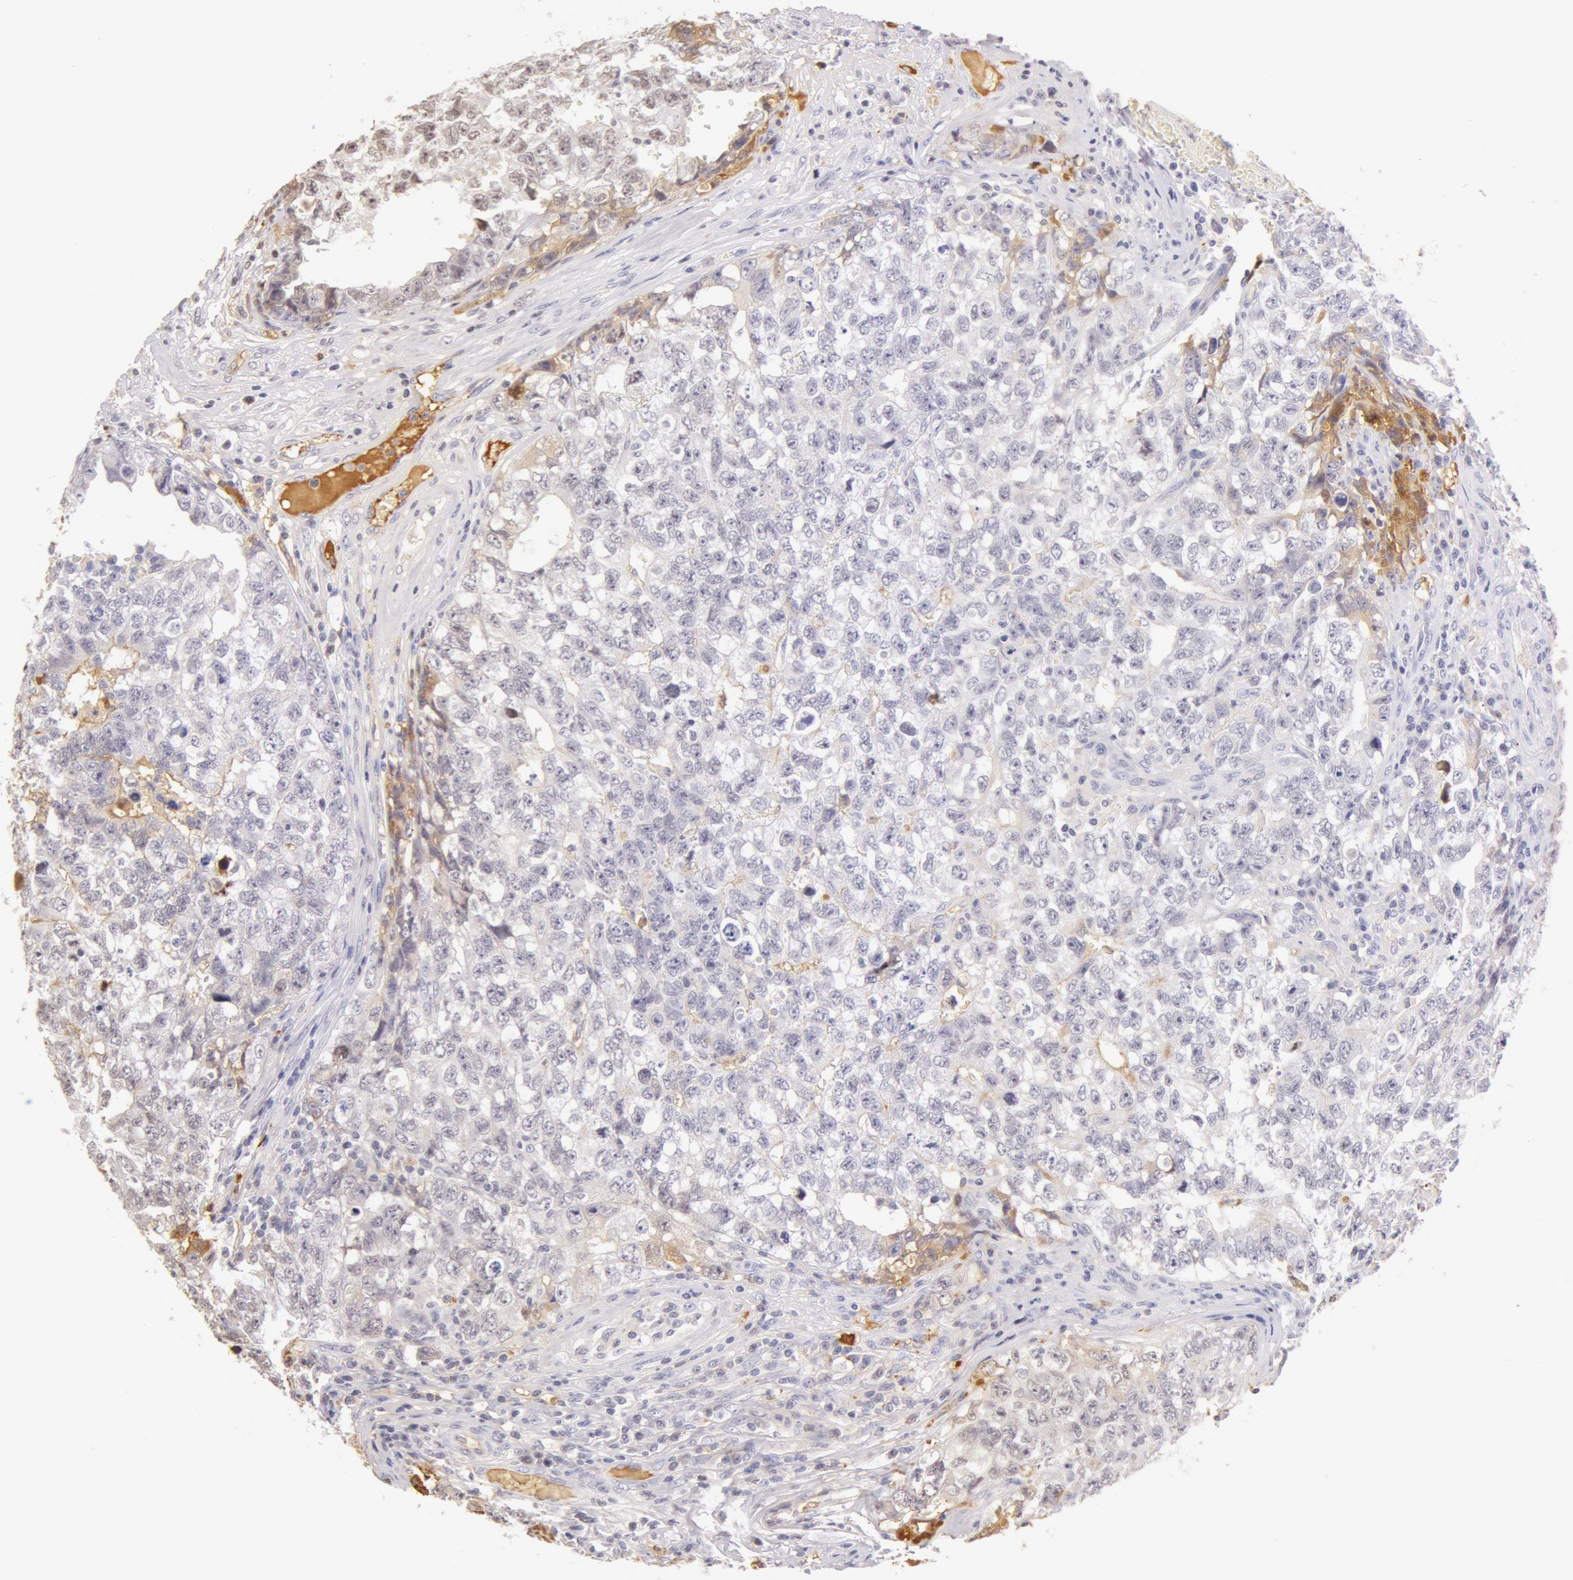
{"staining": {"intensity": "negative", "quantity": "none", "location": "none"}, "tissue": "testis cancer", "cell_type": "Tumor cells", "image_type": "cancer", "snomed": [{"axis": "morphology", "description": "Carcinoma, Embryonal, NOS"}, {"axis": "topography", "description": "Testis"}], "caption": "A histopathology image of testis embryonal carcinoma stained for a protein displays no brown staining in tumor cells.", "gene": "AHSG", "patient": {"sex": "male", "age": 31}}